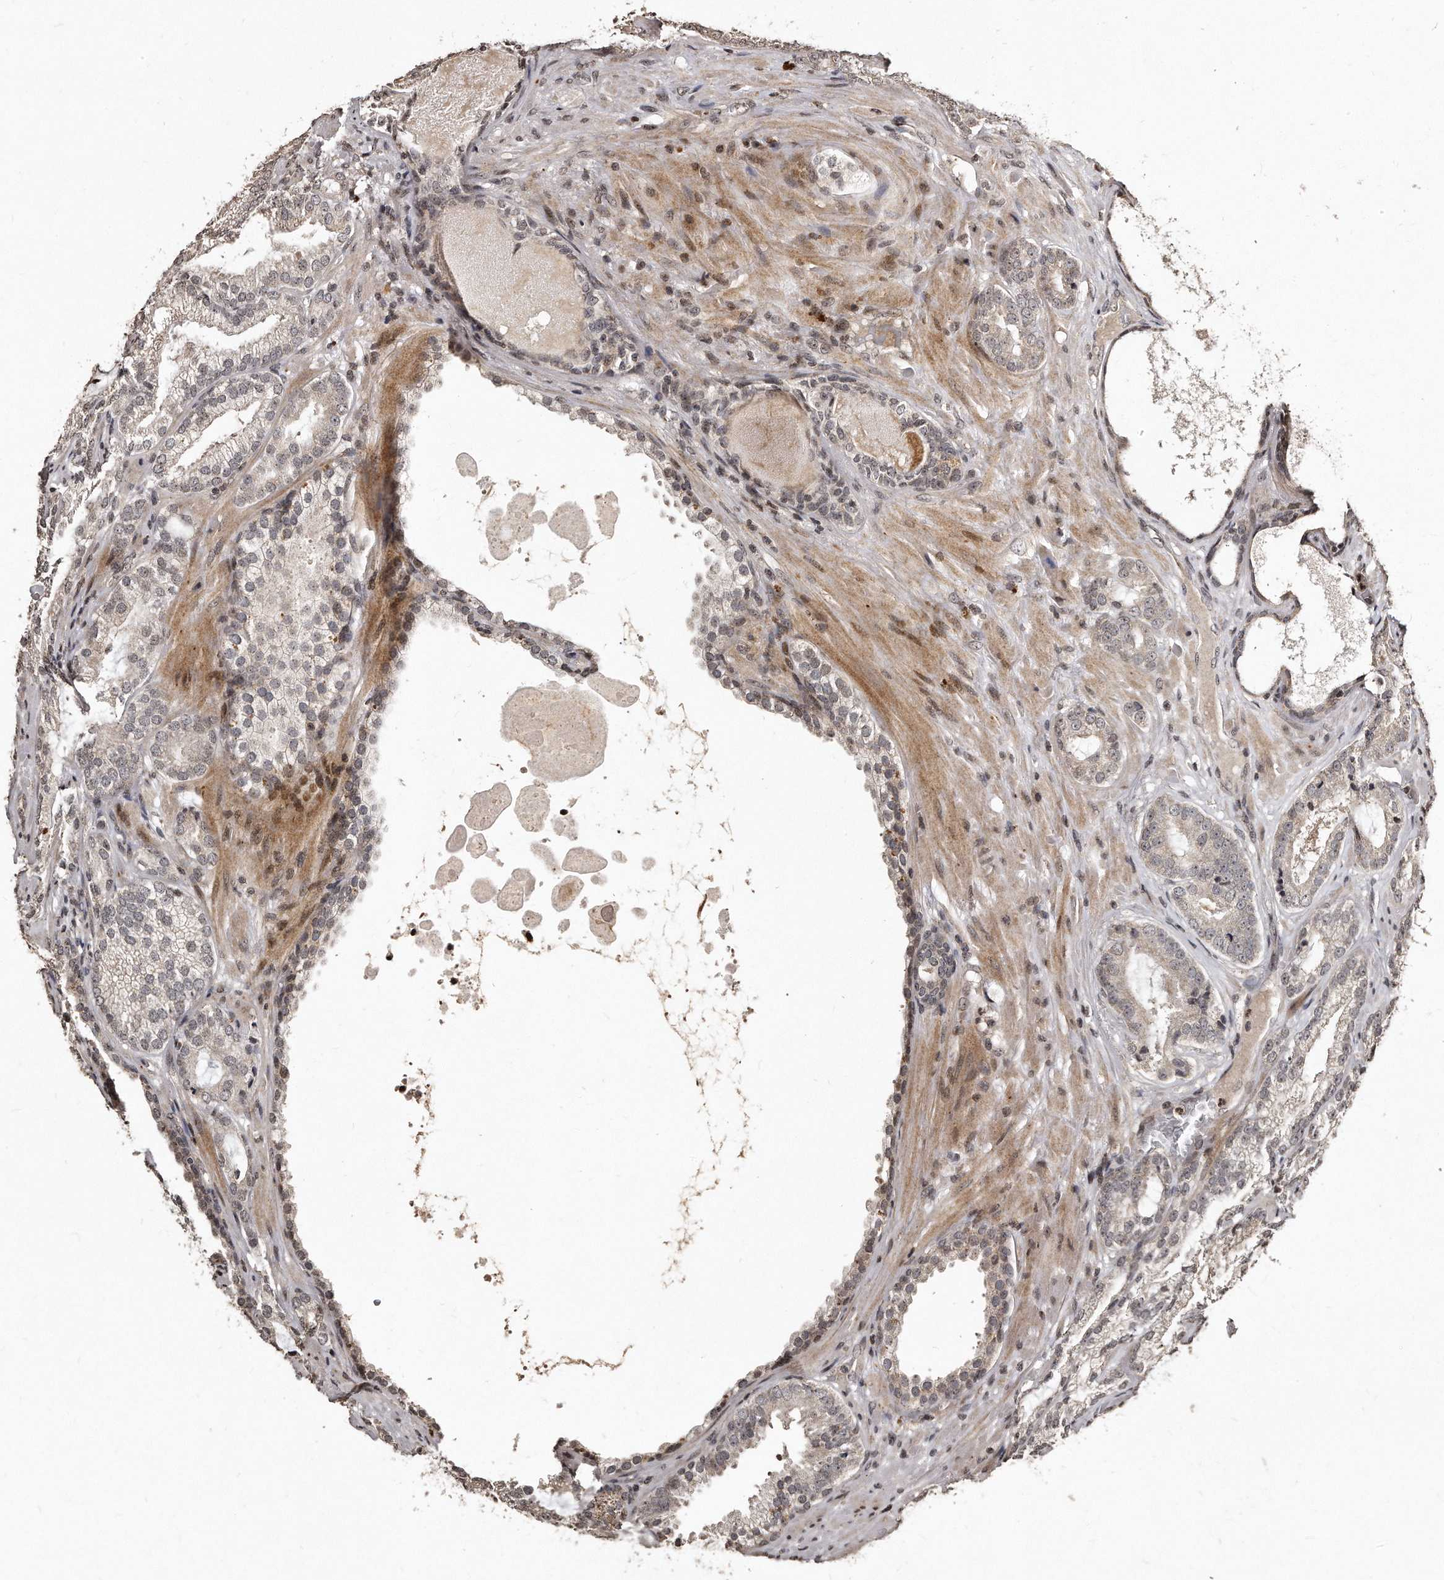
{"staining": {"intensity": "negative", "quantity": "none", "location": "none"}, "tissue": "prostate cancer", "cell_type": "Tumor cells", "image_type": "cancer", "snomed": [{"axis": "morphology", "description": "Normal morphology"}, {"axis": "morphology", "description": "Adenocarcinoma, Low grade"}, {"axis": "topography", "description": "Prostate"}], "caption": "Tumor cells are negative for protein expression in human prostate cancer.", "gene": "TSHR", "patient": {"sex": "male", "age": 72}}